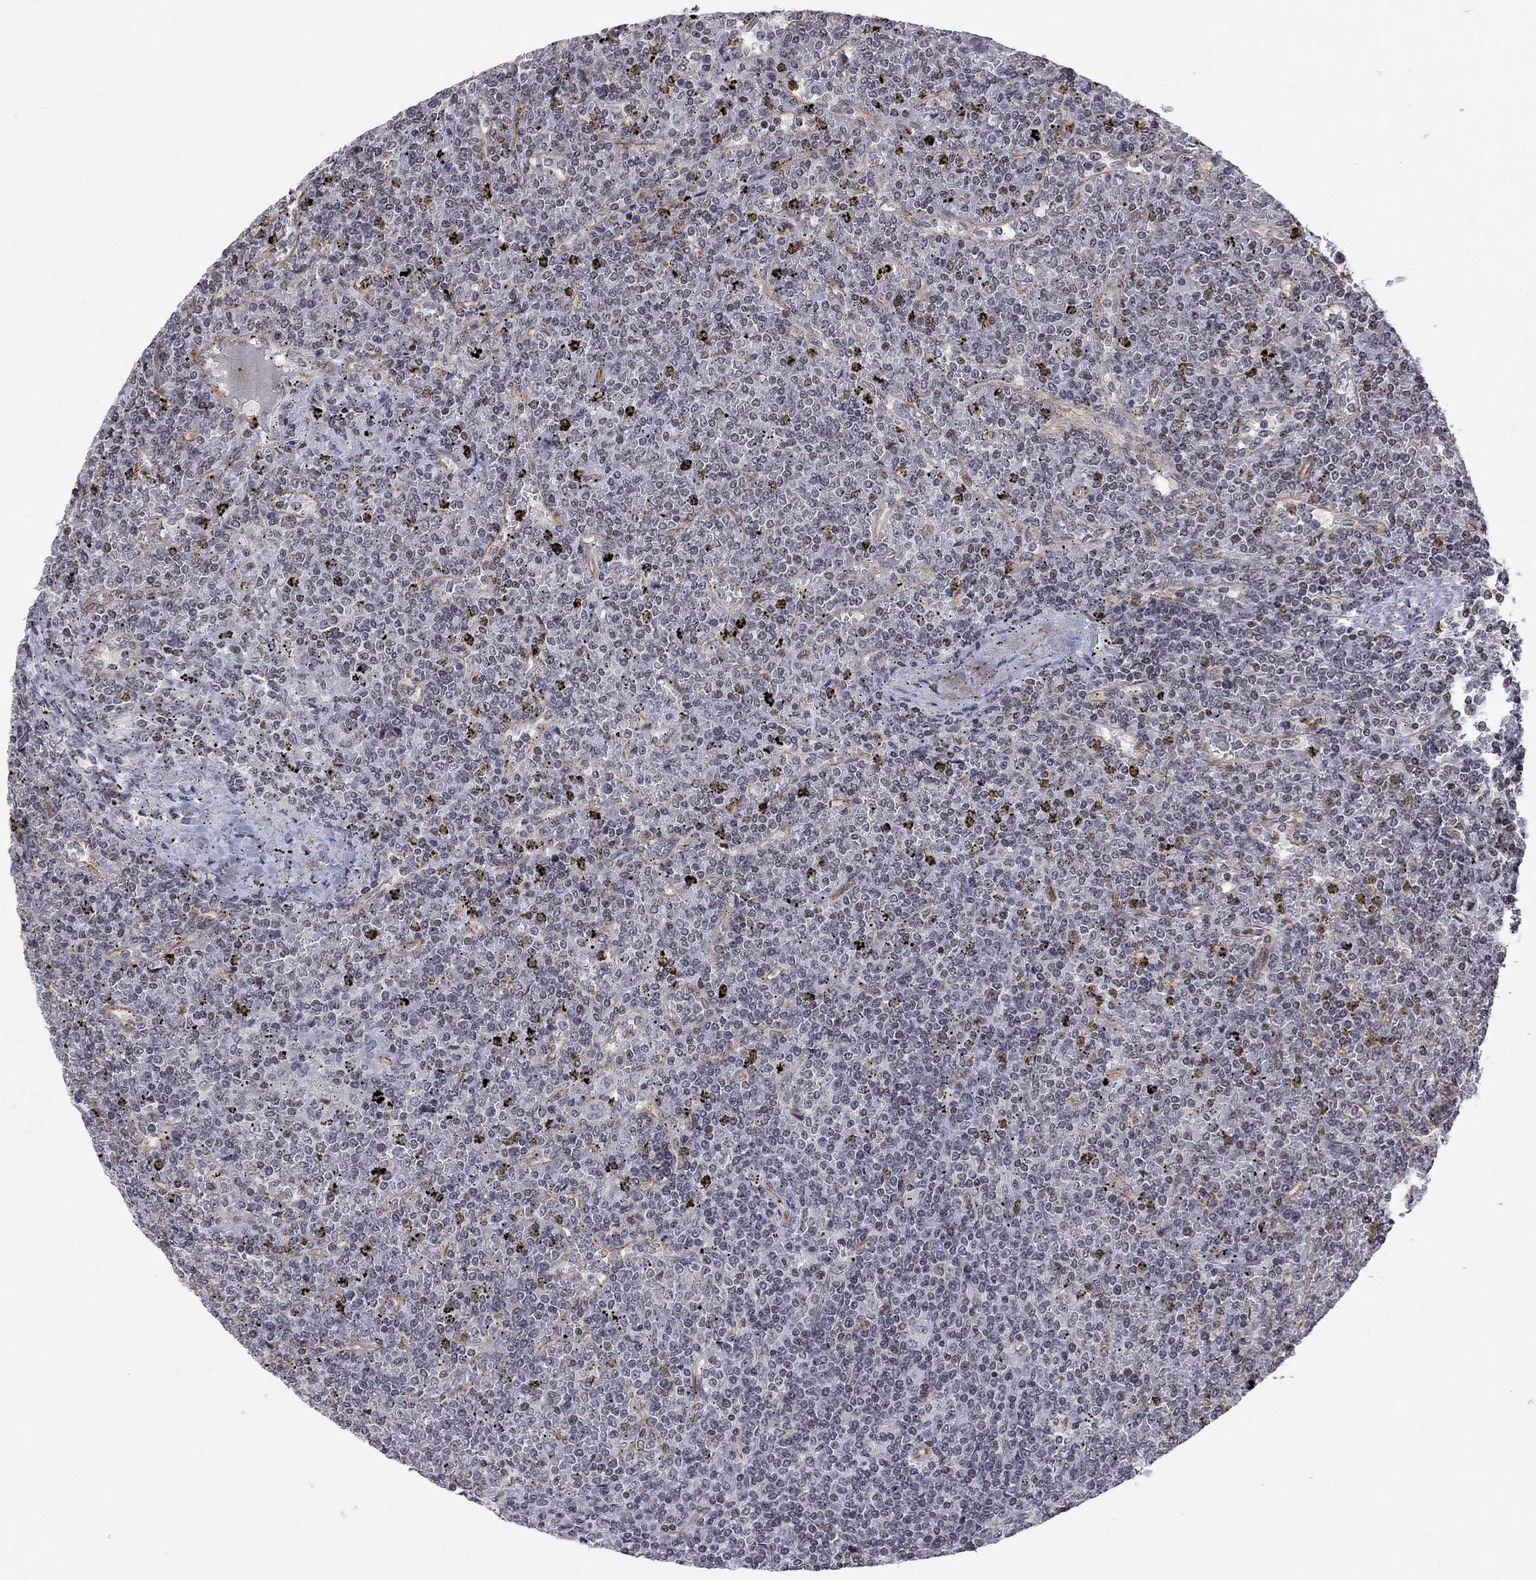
{"staining": {"intensity": "negative", "quantity": "none", "location": "none"}, "tissue": "lymphoma", "cell_type": "Tumor cells", "image_type": "cancer", "snomed": [{"axis": "morphology", "description": "Malignant lymphoma, non-Hodgkin's type, Low grade"}, {"axis": "topography", "description": "Spleen"}], "caption": "Lymphoma stained for a protein using IHC demonstrates no positivity tumor cells.", "gene": "MTNR1B", "patient": {"sex": "female", "age": 19}}